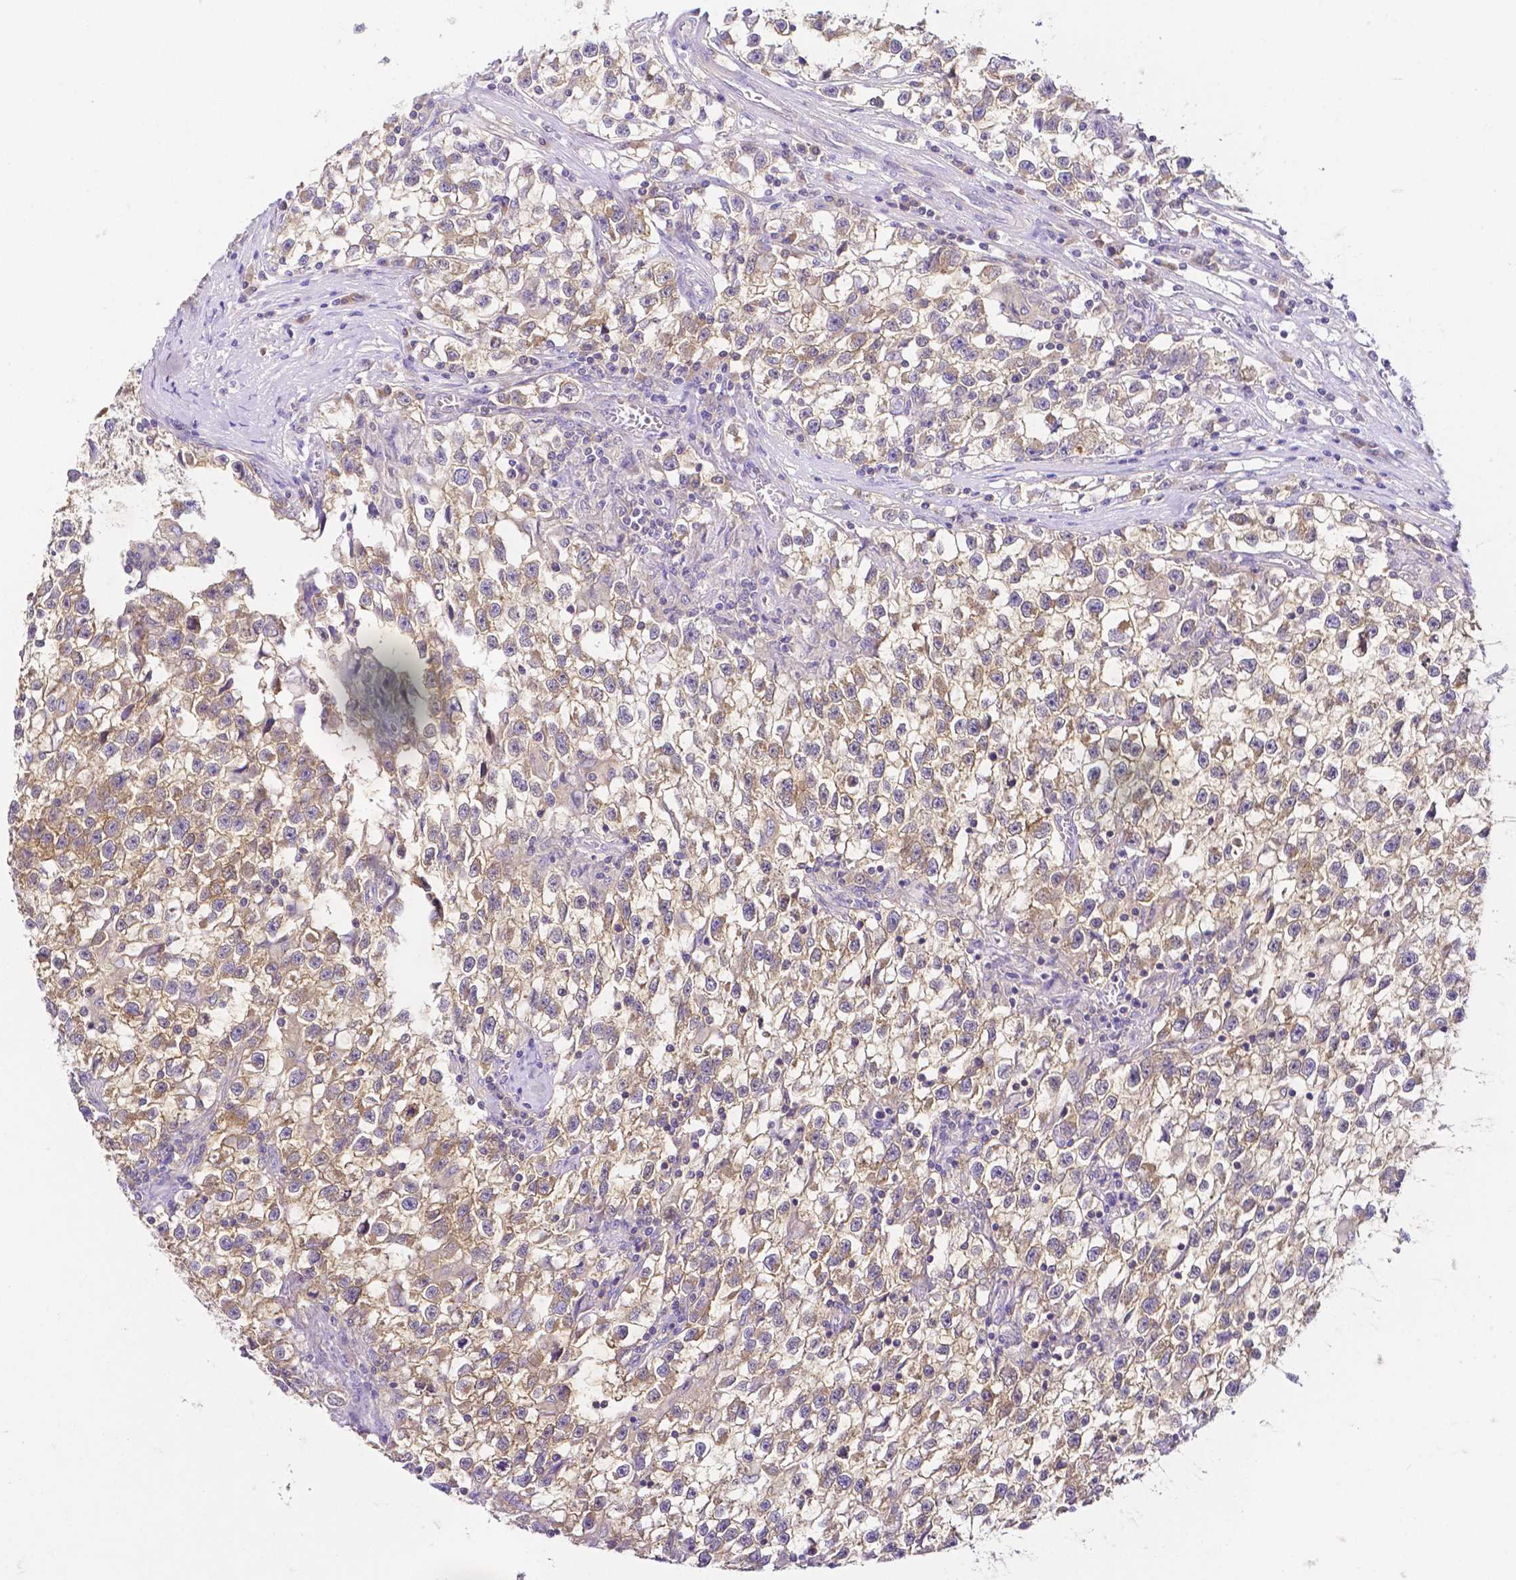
{"staining": {"intensity": "moderate", "quantity": ">75%", "location": "cytoplasmic/membranous"}, "tissue": "testis cancer", "cell_type": "Tumor cells", "image_type": "cancer", "snomed": [{"axis": "morphology", "description": "Seminoma, NOS"}, {"axis": "topography", "description": "Testis"}], "caption": "IHC of human testis seminoma exhibits medium levels of moderate cytoplasmic/membranous expression in about >75% of tumor cells.", "gene": "PKP3", "patient": {"sex": "male", "age": 31}}